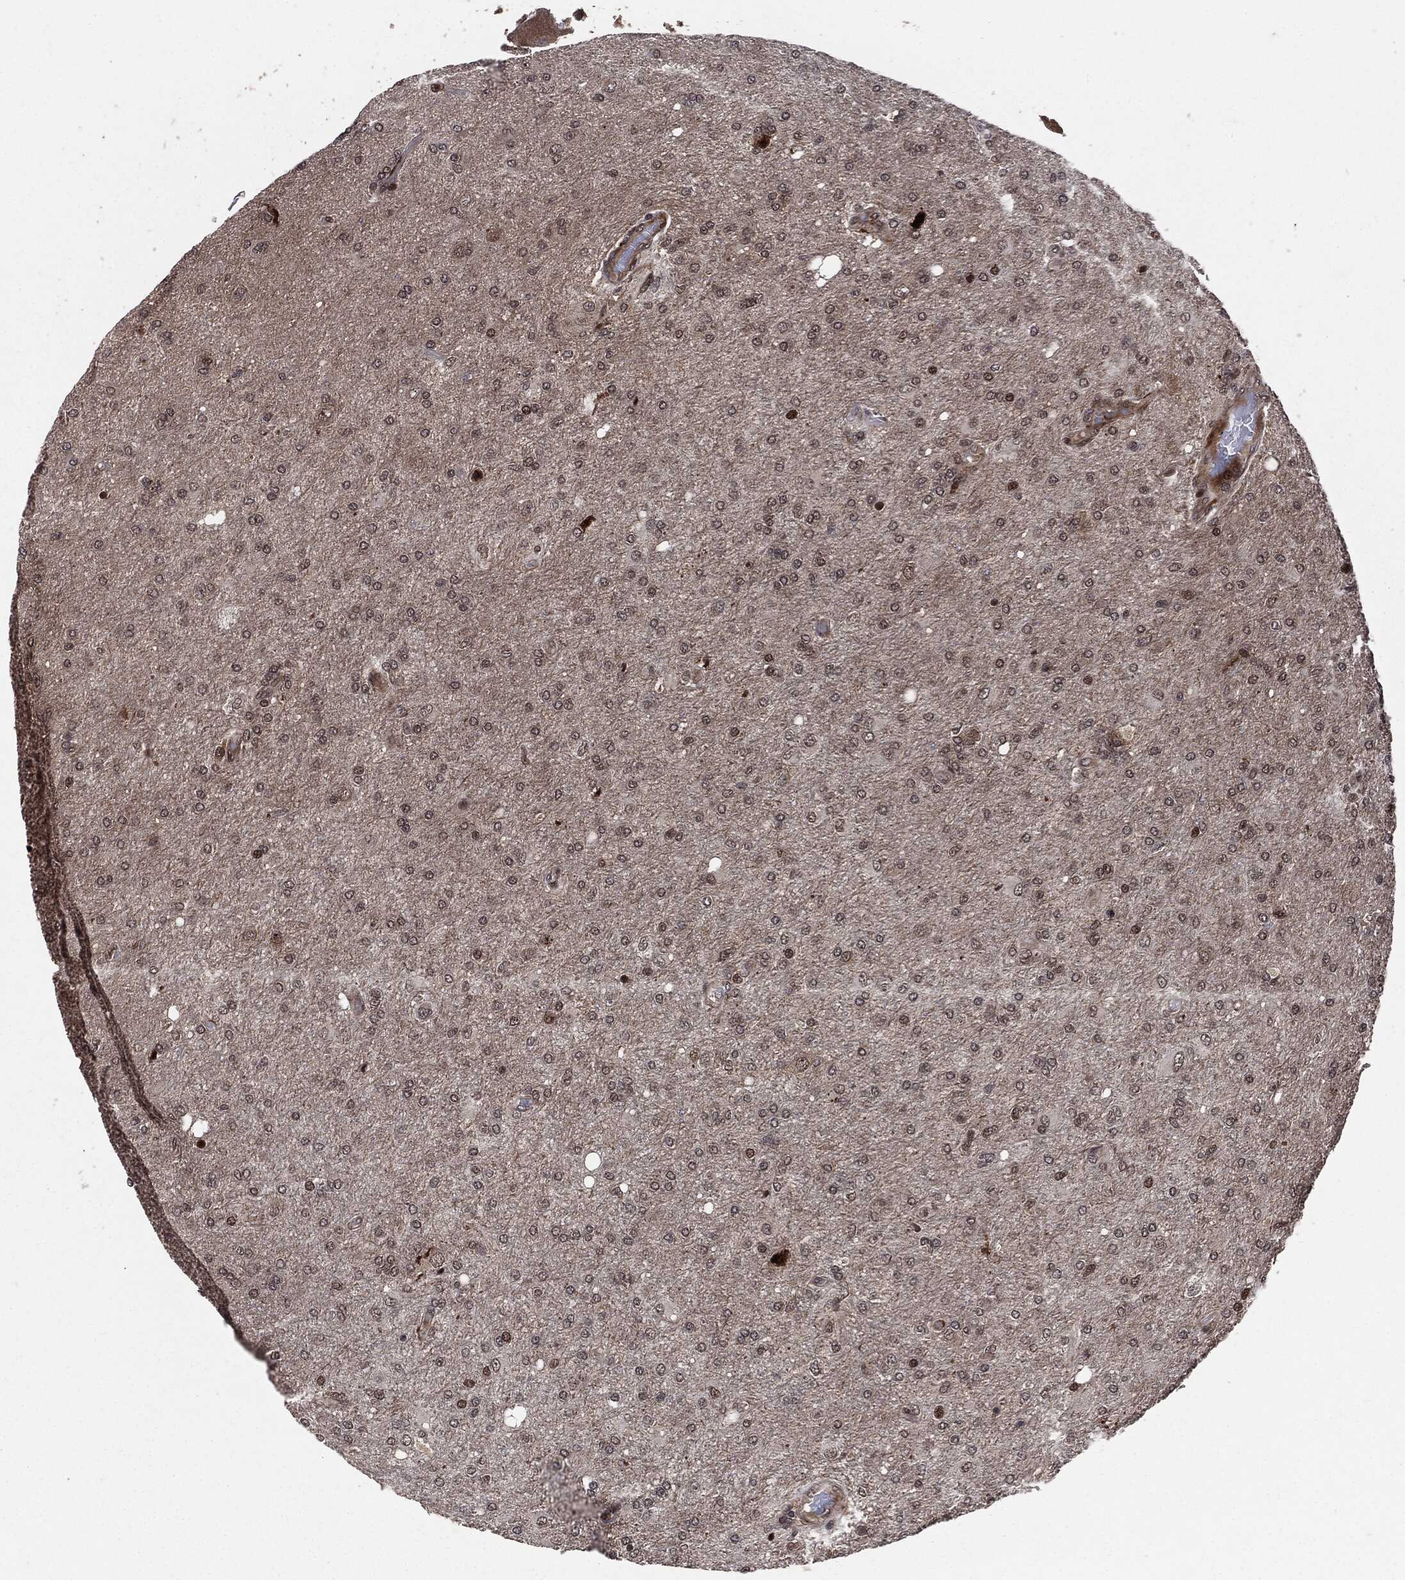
{"staining": {"intensity": "moderate", "quantity": "<25%", "location": "nuclear"}, "tissue": "glioma", "cell_type": "Tumor cells", "image_type": "cancer", "snomed": [{"axis": "morphology", "description": "Glioma, malignant, High grade"}, {"axis": "topography", "description": "Cerebral cortex"}], "caption": "DAB immunohistochemical staining of human glioma exhibits moderate nuclear protein staining in about <25% of tumor cells.", "gene": "SMAD4", "patient": {"sex": "male", "age": 70}}